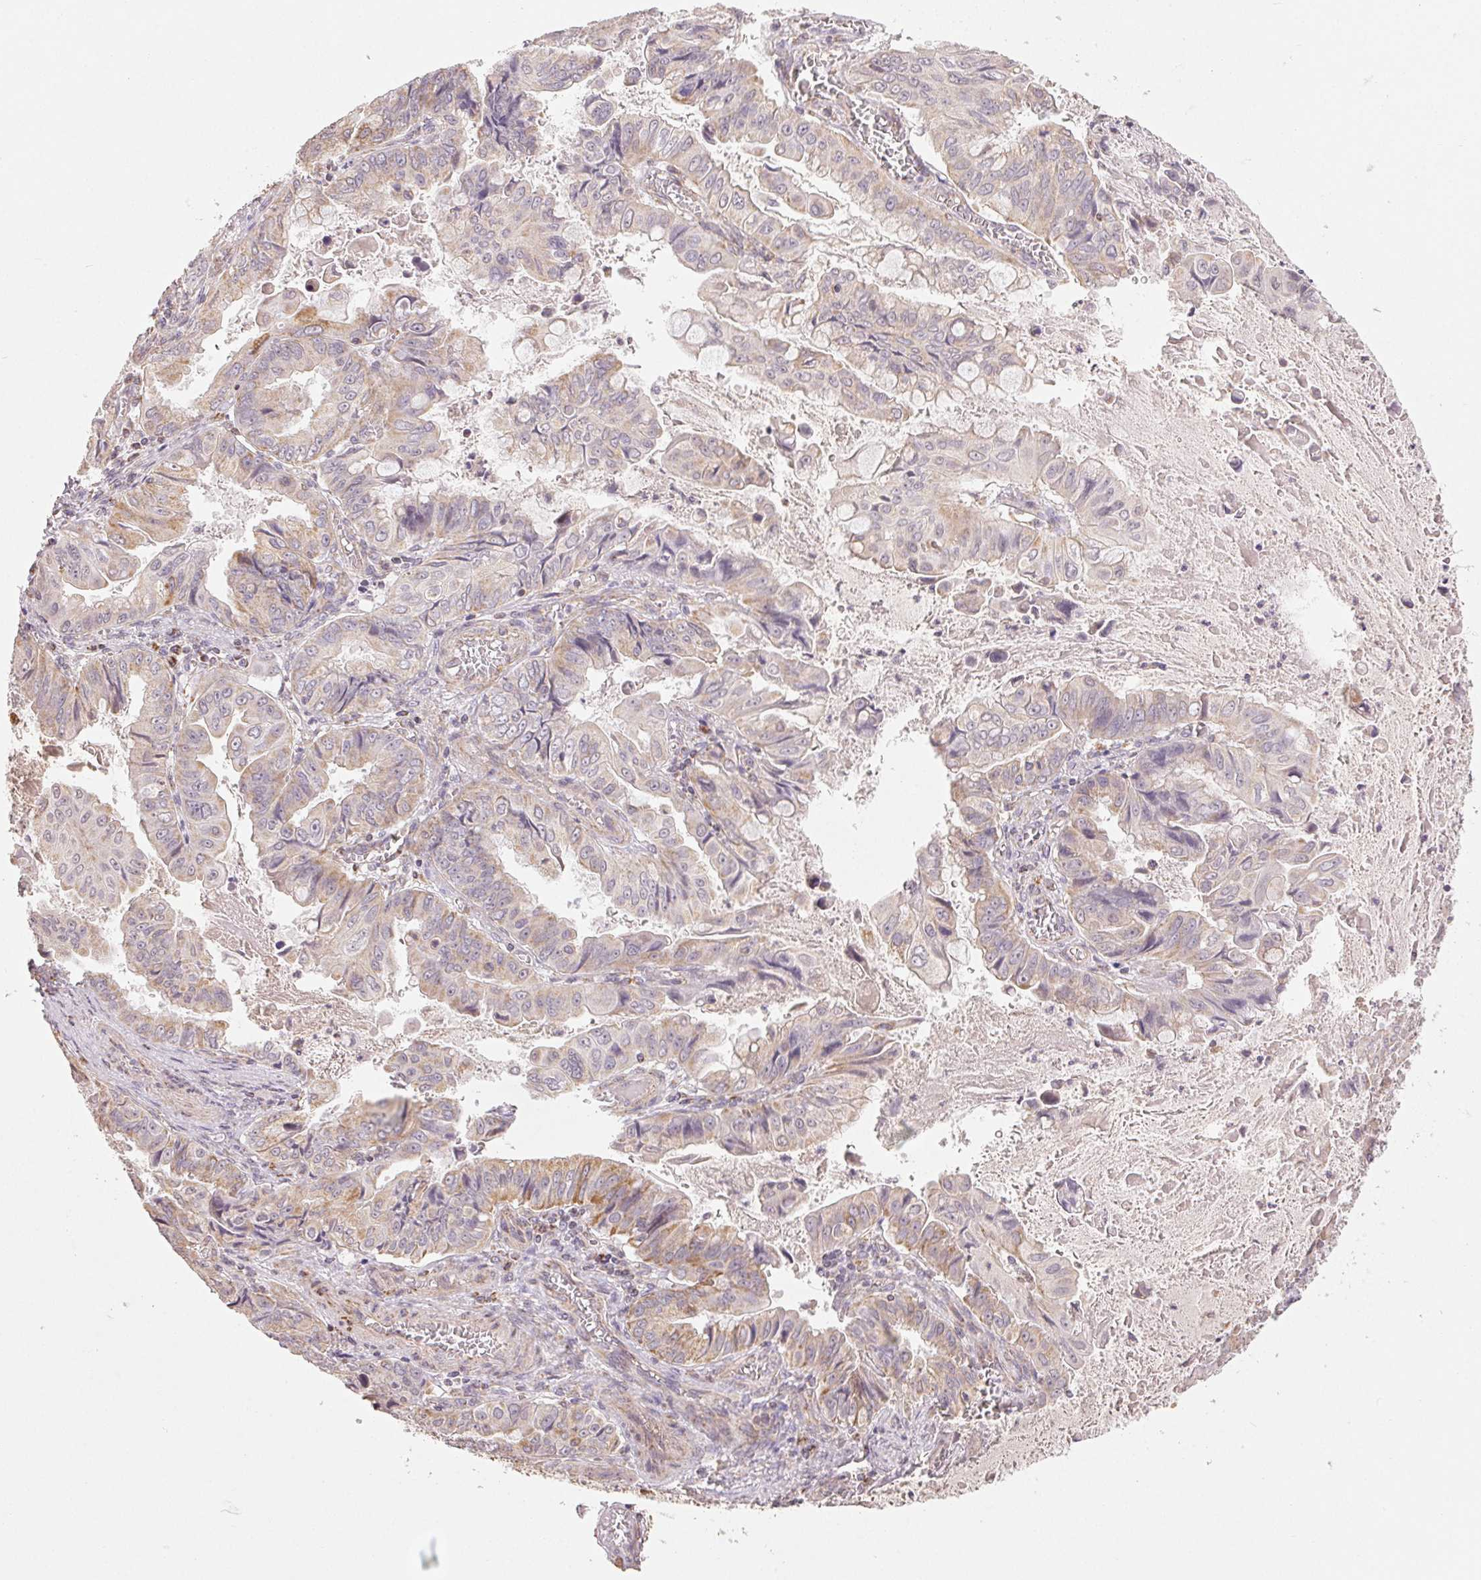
{"staining": {"intensity": "weak", "quantity": "25%-75%", "location": "cytoplasmic/membranous"}, "tissue": "stomach cancer", "cell_type": "Tumor cells", "image_type": "cancer", "snomed": [{"axis": "morphology", "description": "Adenocarcinoma, NOS"}, {"axis": "topography", "description": "Stomach, upper"}], "caption": "Approximately 25%-75% of tumor cells in stomach cancer (adenocarcinoma) exhibit weak cytoplasmic/membranous protein expression as visualized by brown immunohistochemical staining.", "gene": "CLASP1", "patient": {"sex": "male", "age": 80}}